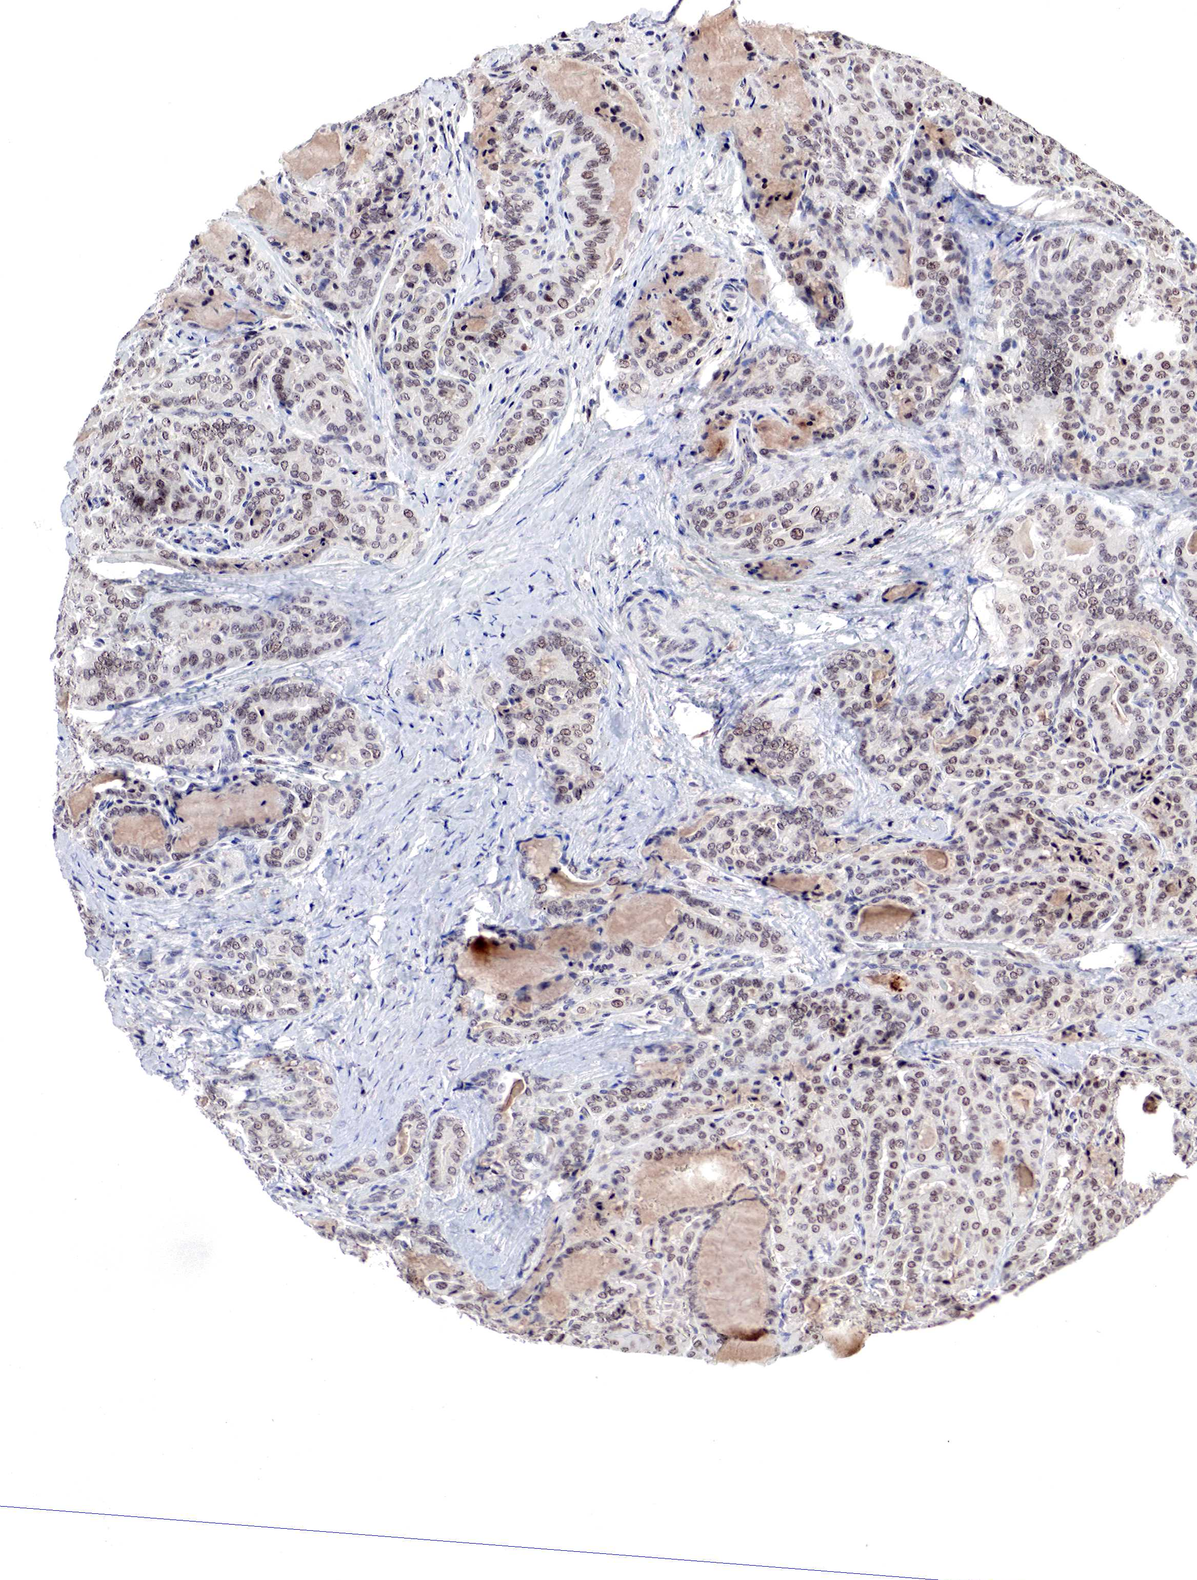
{"staining": {"intensity": "weak", "quantity": "25%-75%", "location": "nuclear"}, "tissue": "thyroid cancer", "cell_type": "Tumor cells", "image_type": "cancer", "snomed": [{"axis": "morphology", "description": "Papillary adenocarcinoma, NOS"}, {"axis": "topography", "description": "Thyroid gland"}], "caption": "A brown stain shows weak nuclear staining of a protein in papillary adenocarcinoma (thyroid) tumor cells.", "gene": "DACH2", "patient": {"sex": "female", "age": 71}}